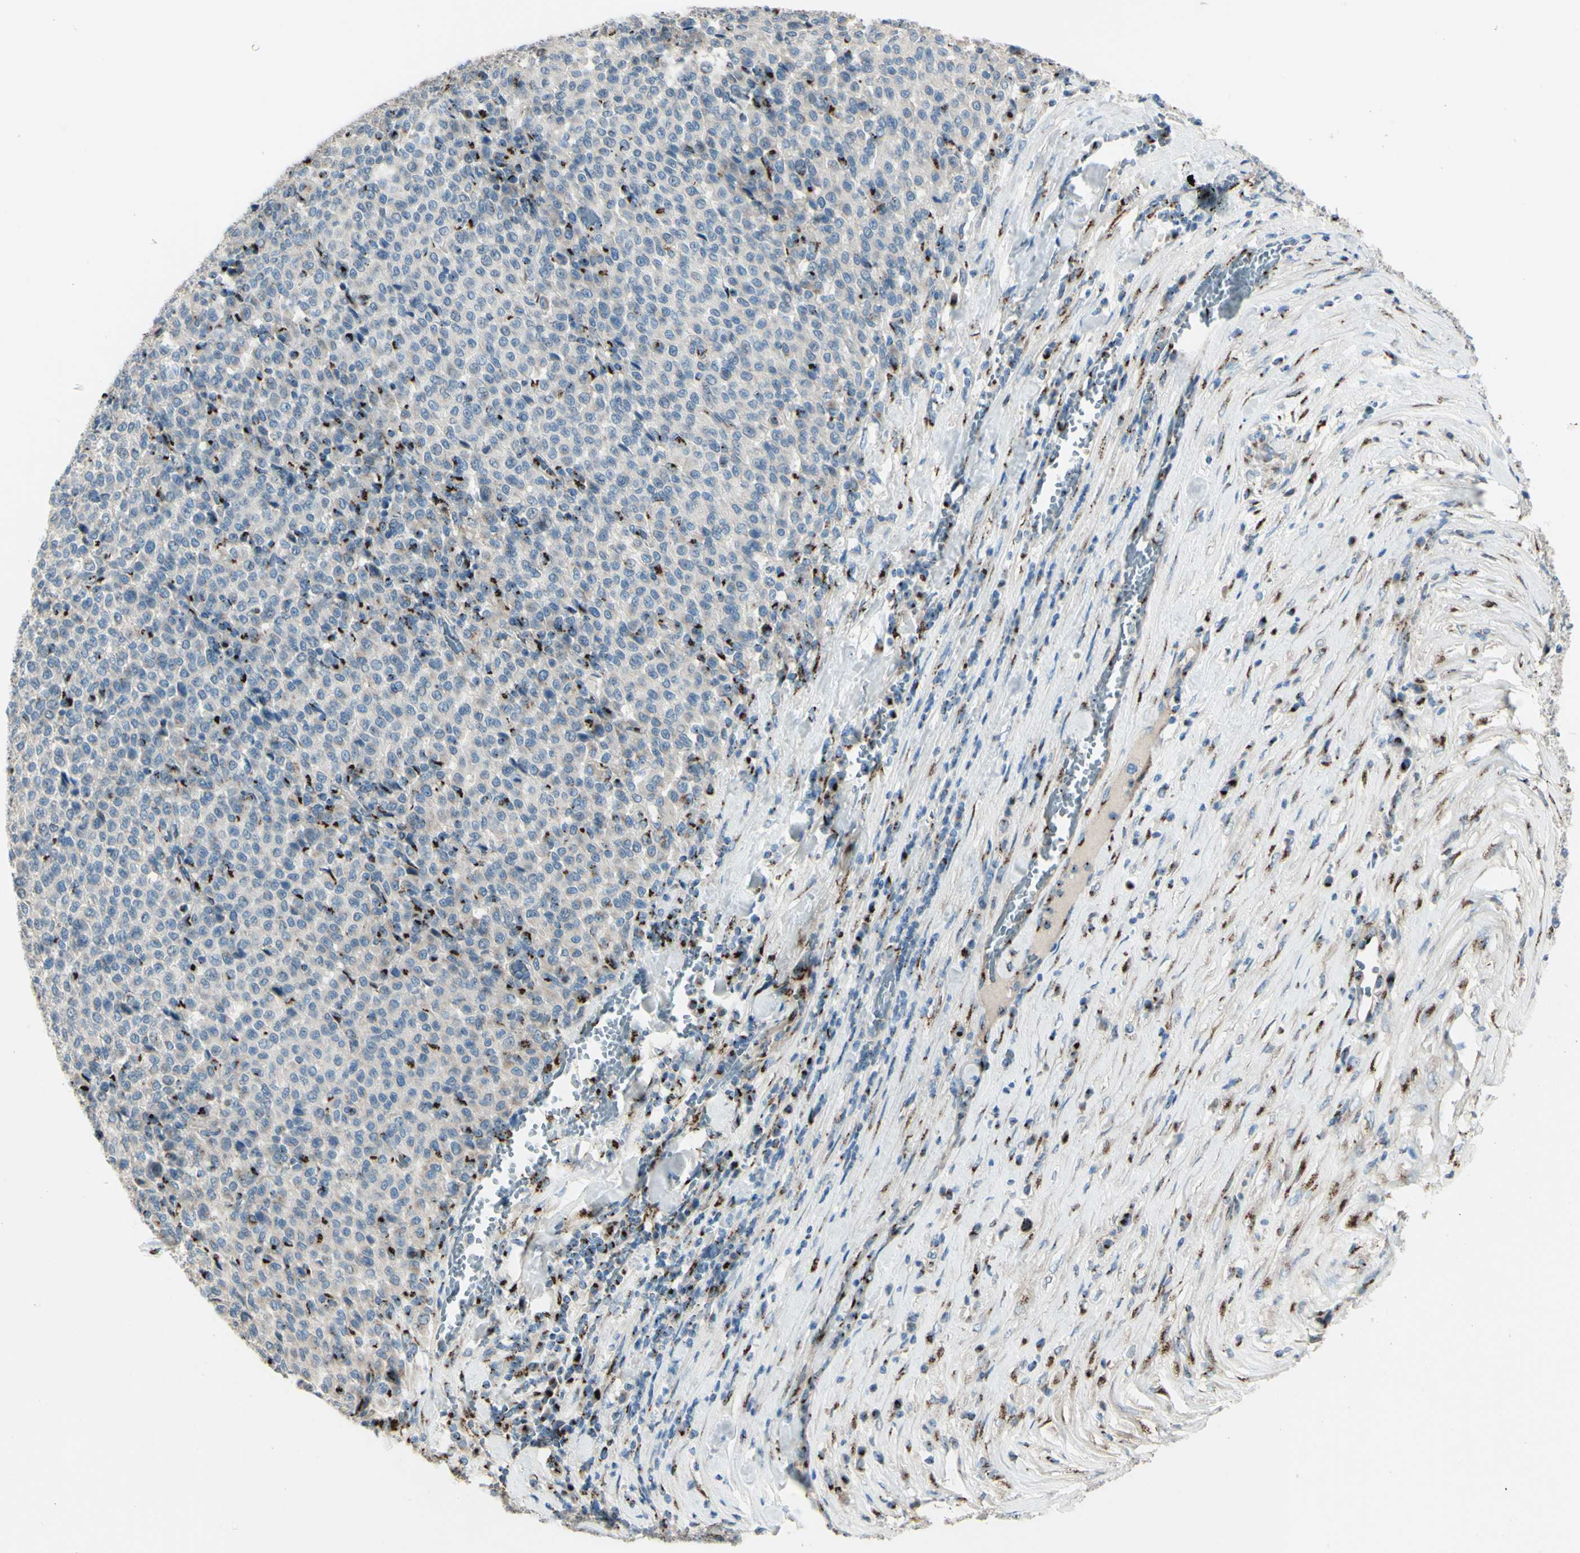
{"staining": {"intensity": "strong", "quantity": "<25%", "location": "cytoplasmic/membranous"}, "tissue": "melanoma", "cell_type": "Tumor cells", "image_type": "cancer", "snomed": [{"axis": "morphology", "description": "Malignant melanoma, Metastatic site"}, {"axis": "topography", "description": "Pancreas"}], "caption": "Immunohistochemical staining of human malignant melanoma (metastatic site) shows medium levels of strong cytoplasmic/membranous staining in approximately <25% of tumor cells. Immunohistochemistry stains the protein in brown and the nuclei are stained blue.", "gene": "B4GALT1", "patient": {"sex": "female", "age": 30}}